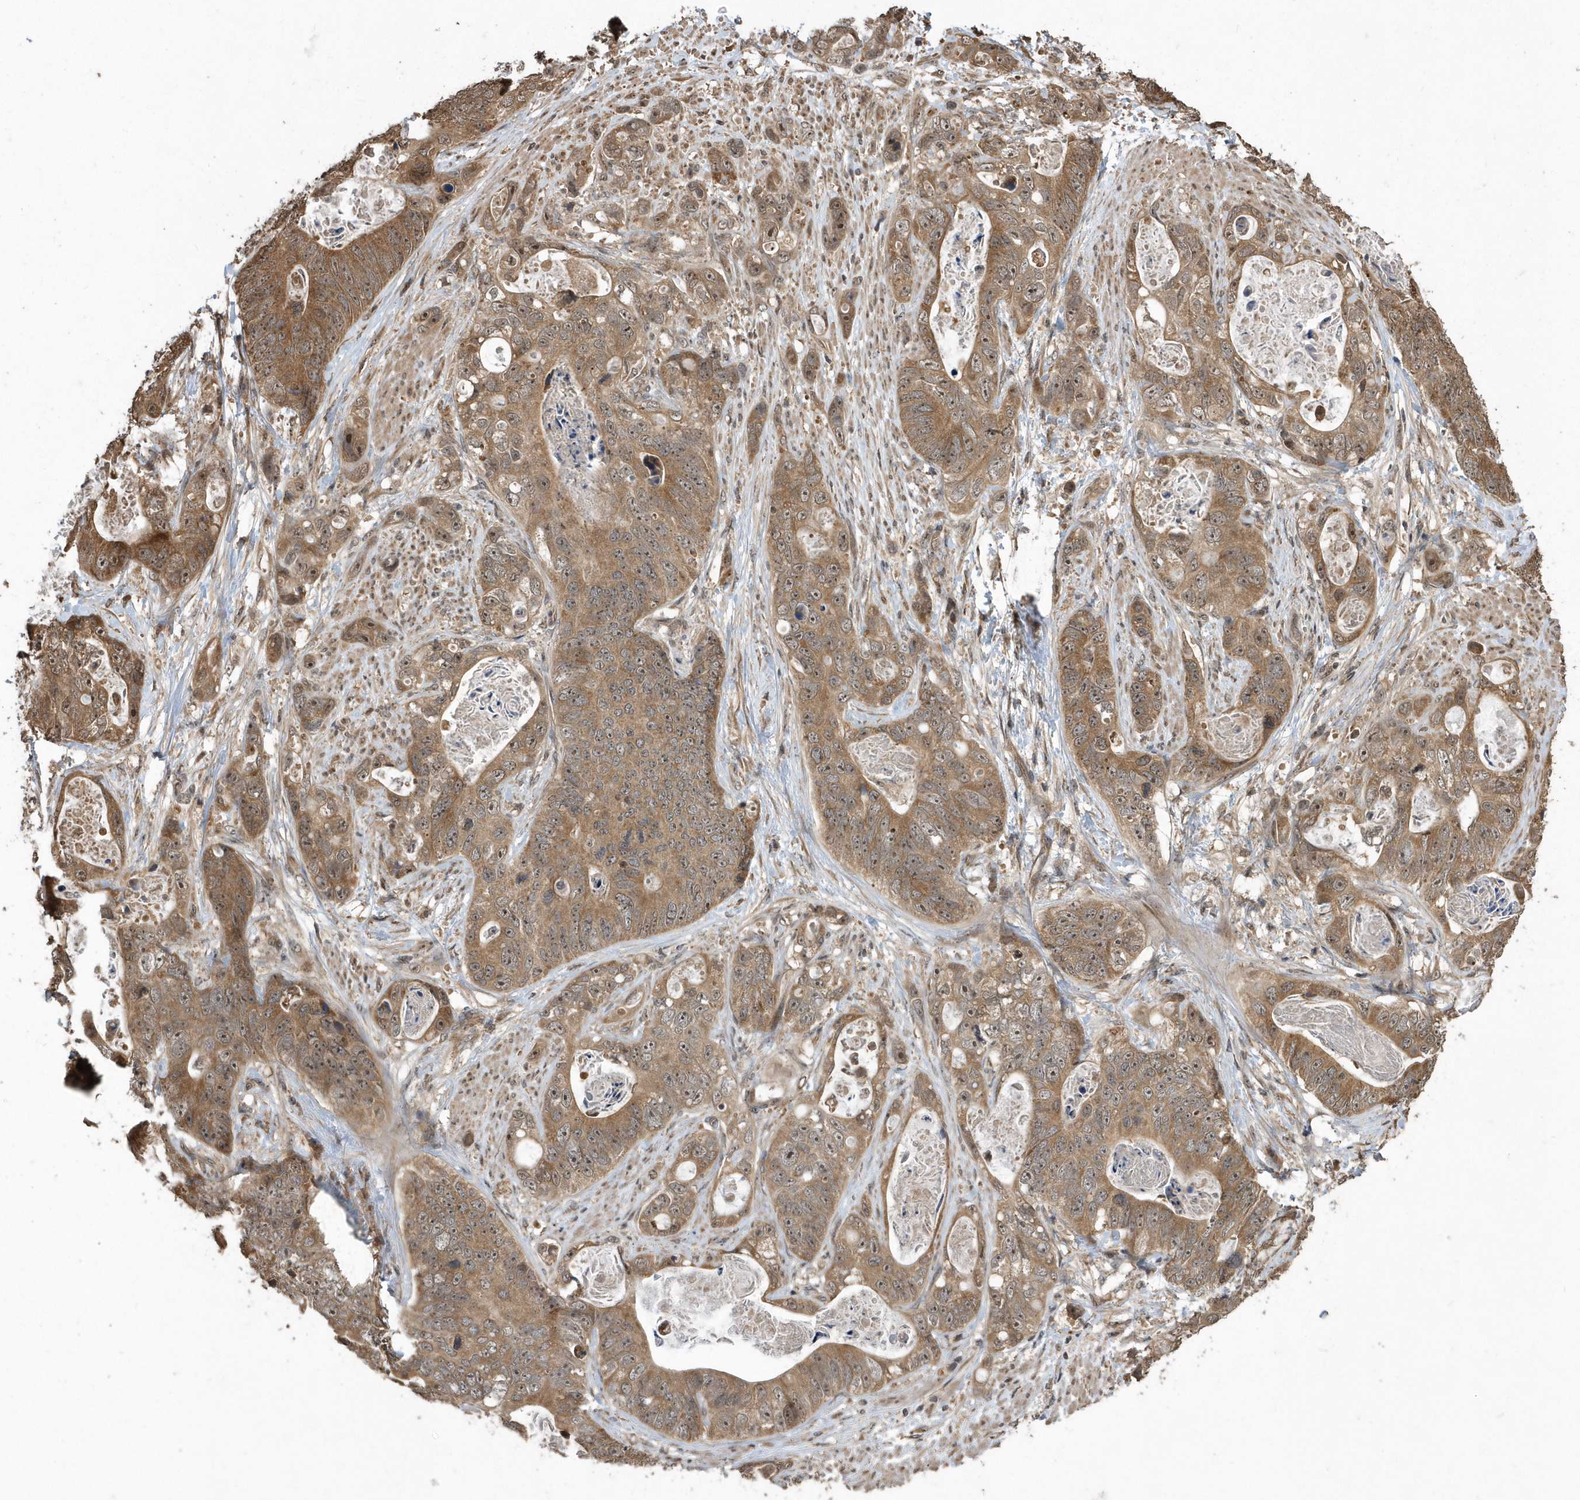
{"staining": {"intensity": "moderate", "quantity": ">75%", "location": "cytoplasmic/membranous,nuclear"}, "tissue": "stomach cancer", "cell_type": "Tumor cells", "image_type": "cancer", "snomed": [{"axis": "morphology", "description": "Adenocarcinoma, NOS"}, {"axis": "topography", "description": "Stomach"}], "caption": "About >75% of tumor cells in stomach cancer reveal moderate cytoplasmic/membranous and nuclear protein positivity as visualized by brown immunohistochemical staining.", "gene": "WASHC5", "patient": {"sex": "female", "age": 89}}